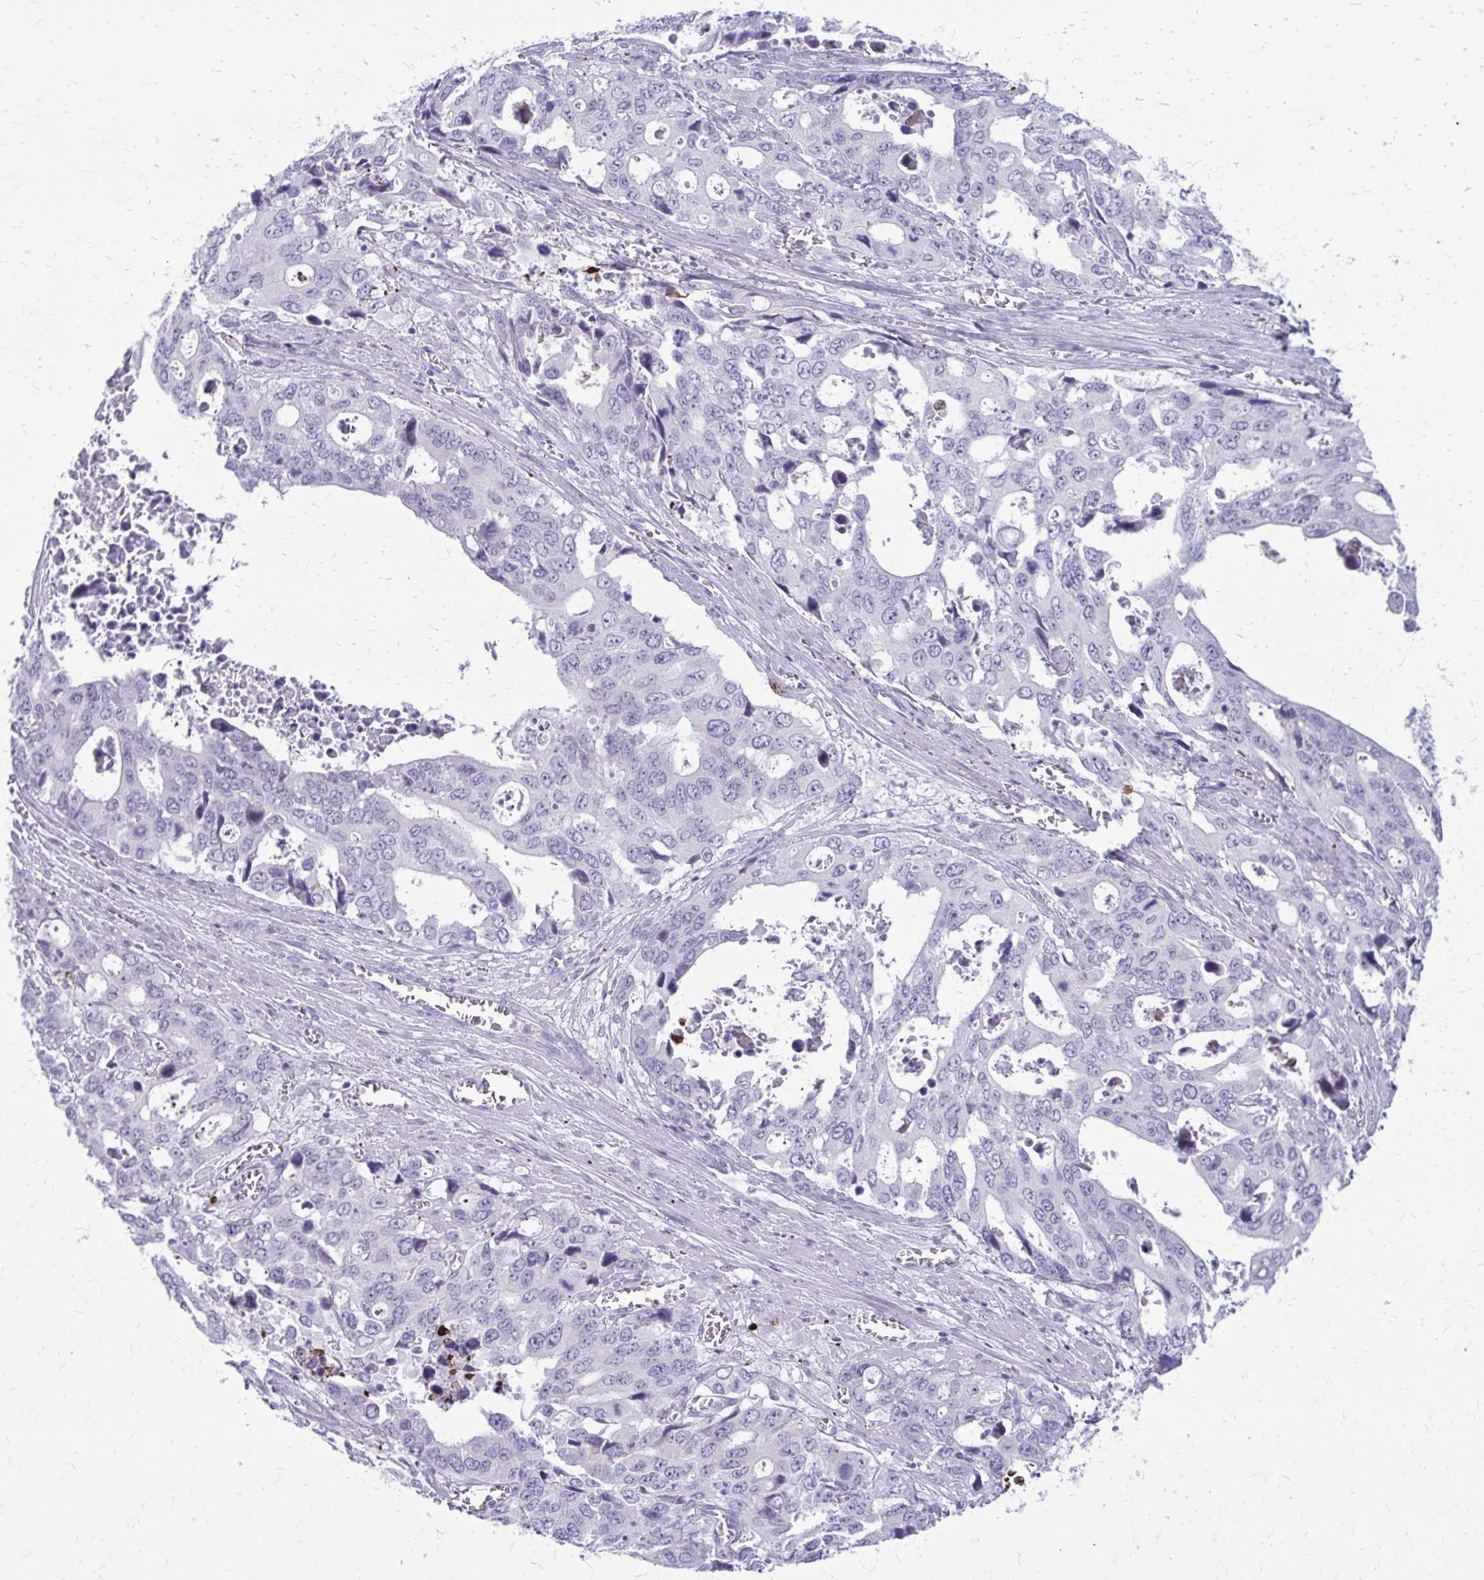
{"staining": {"intensity": "negative", "quantity": "none", "location": "none"}, "tissue": "stomach cancer", "cell_type": "Tumor cells", "image_type": "cancer", "snomed": [{"axis": "morphology", "description": "Adenocarcinoma, NOS"}, {"axis": "topography", "description": "Stomach, upper"}], "caption": "This image is of stomach cancer (adenocarcinoma) stained with immunohistochemistry to label a protein in brown with the nuclei are counter-stained blue. There is no staining in tumor cells.", "gene": "SATL1", "patient": {"sex": "male", "age": 74}}